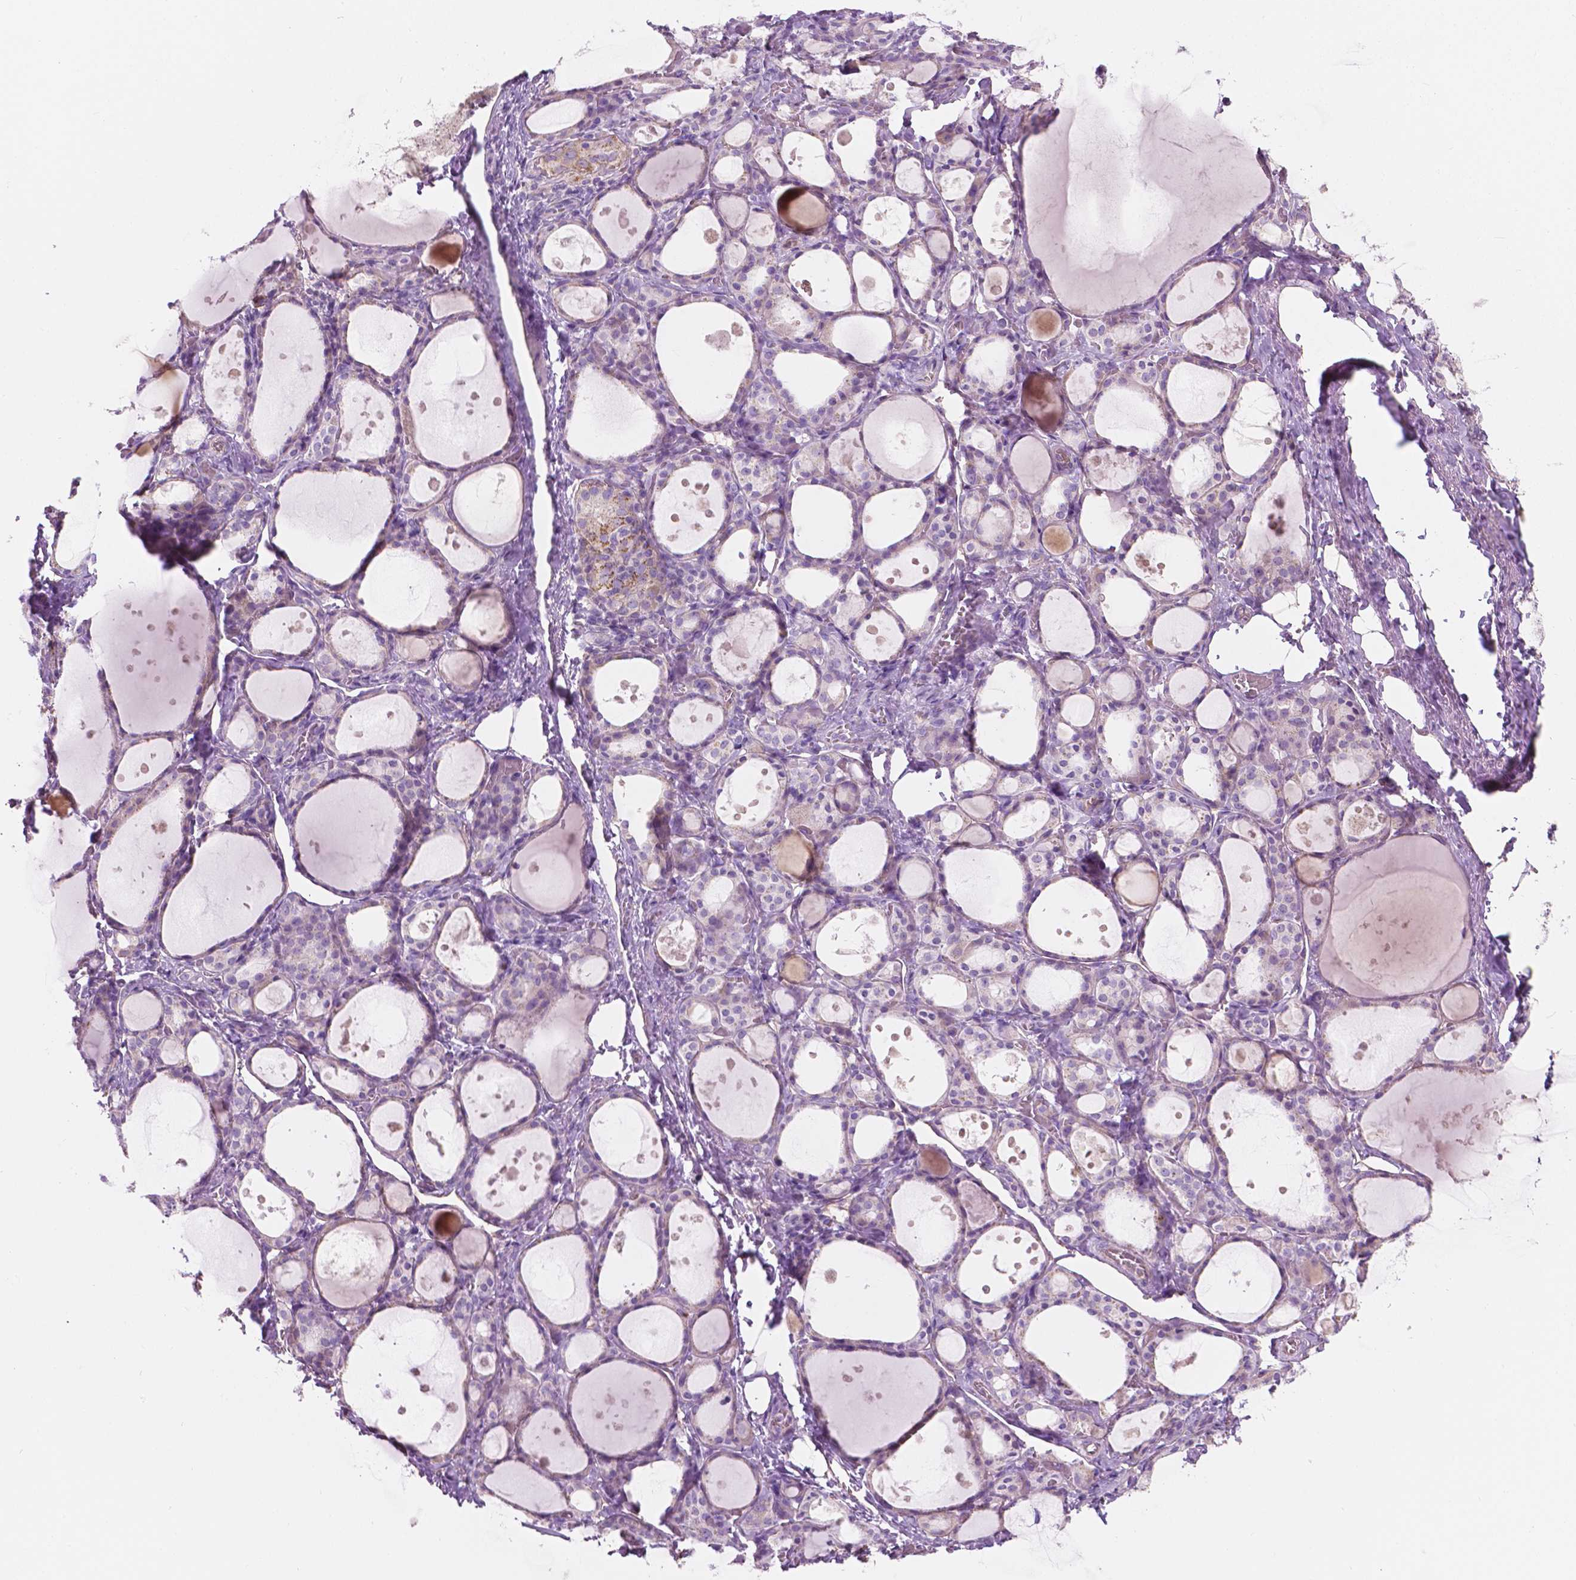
{"staining": {"intensity": "negative", "quantity": "none", "location": "none"}, "tissue": "thyroid gland", "cell_type": "Glandular cells", "image_type": "normal", "snomed": [{"axis": "morphology", "description": "Normal tissue, NOS"}, {"axis": "topography", "description": "Thyroid gland"}], "caption": "Protein analysis of normal thyroid gland reveals no significant expression in glandular cells. Nuclei are stained in blue.", "gene": "NOS1AP", "patient": {"sex": "male", "age": 68}}